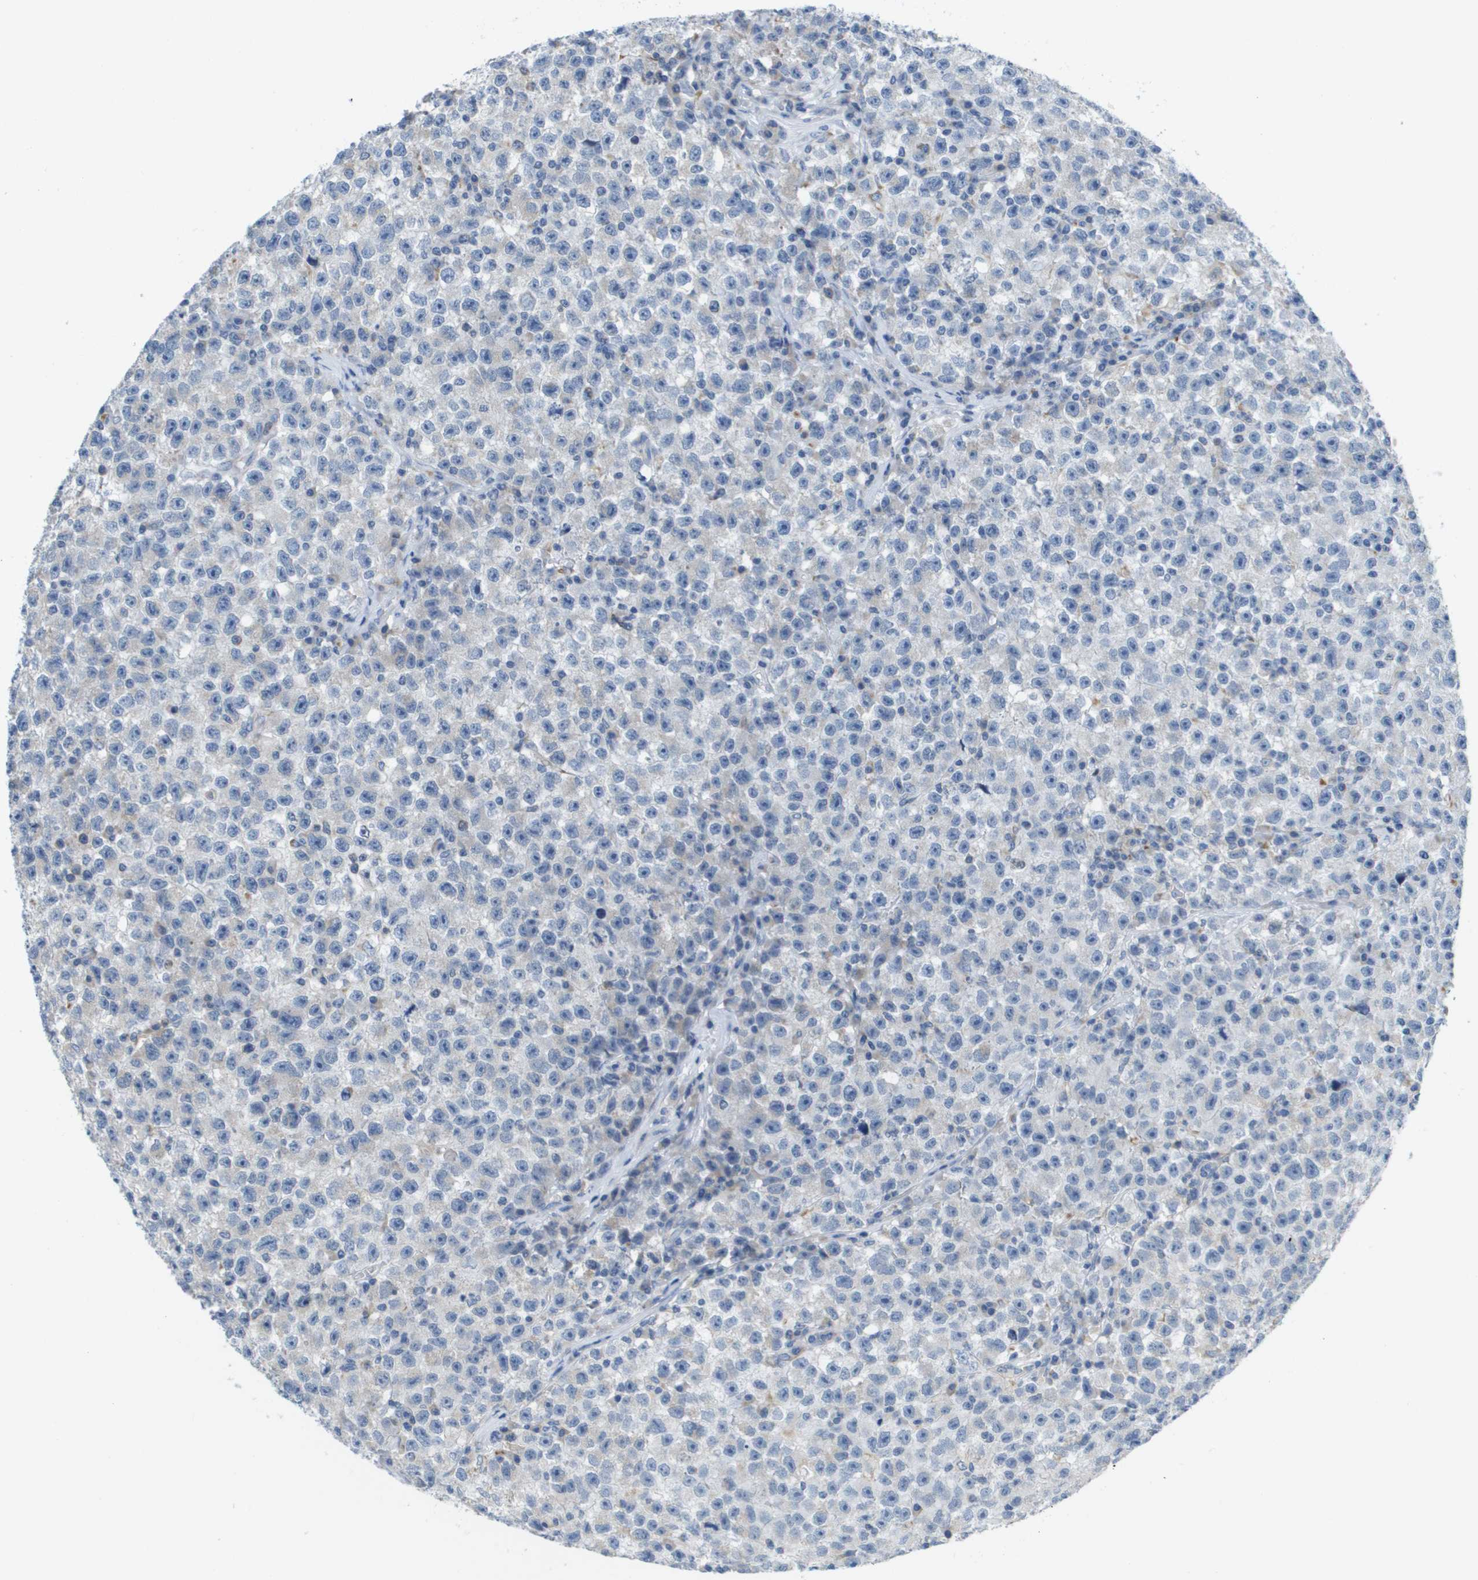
{"staining": {"intensity": "negative", "quantity": "none", "location": "none"}, "tissue": "testis cancer", "cell_type": "Tumor cells", "image_type": "cancer", "snomed": [{"axis": "morphology", "description": "Seminoma, NOS"}, {"axis": "topography", "description": "Testis"}], "caption": "This micrograph is of testis seminoma stained with immunohistochemistry (IHC) to label a protein in brown with the nuclei are counter-stained blue. There is no positivity in tumor cells. The staining is performed using DAB (3,3'-diaminobenzidine) brown chromogen with nuclei counter-stained in using hematoxylin.", "gene": "PTDSS1", "patient": {"sex": "male", "age": 22}}